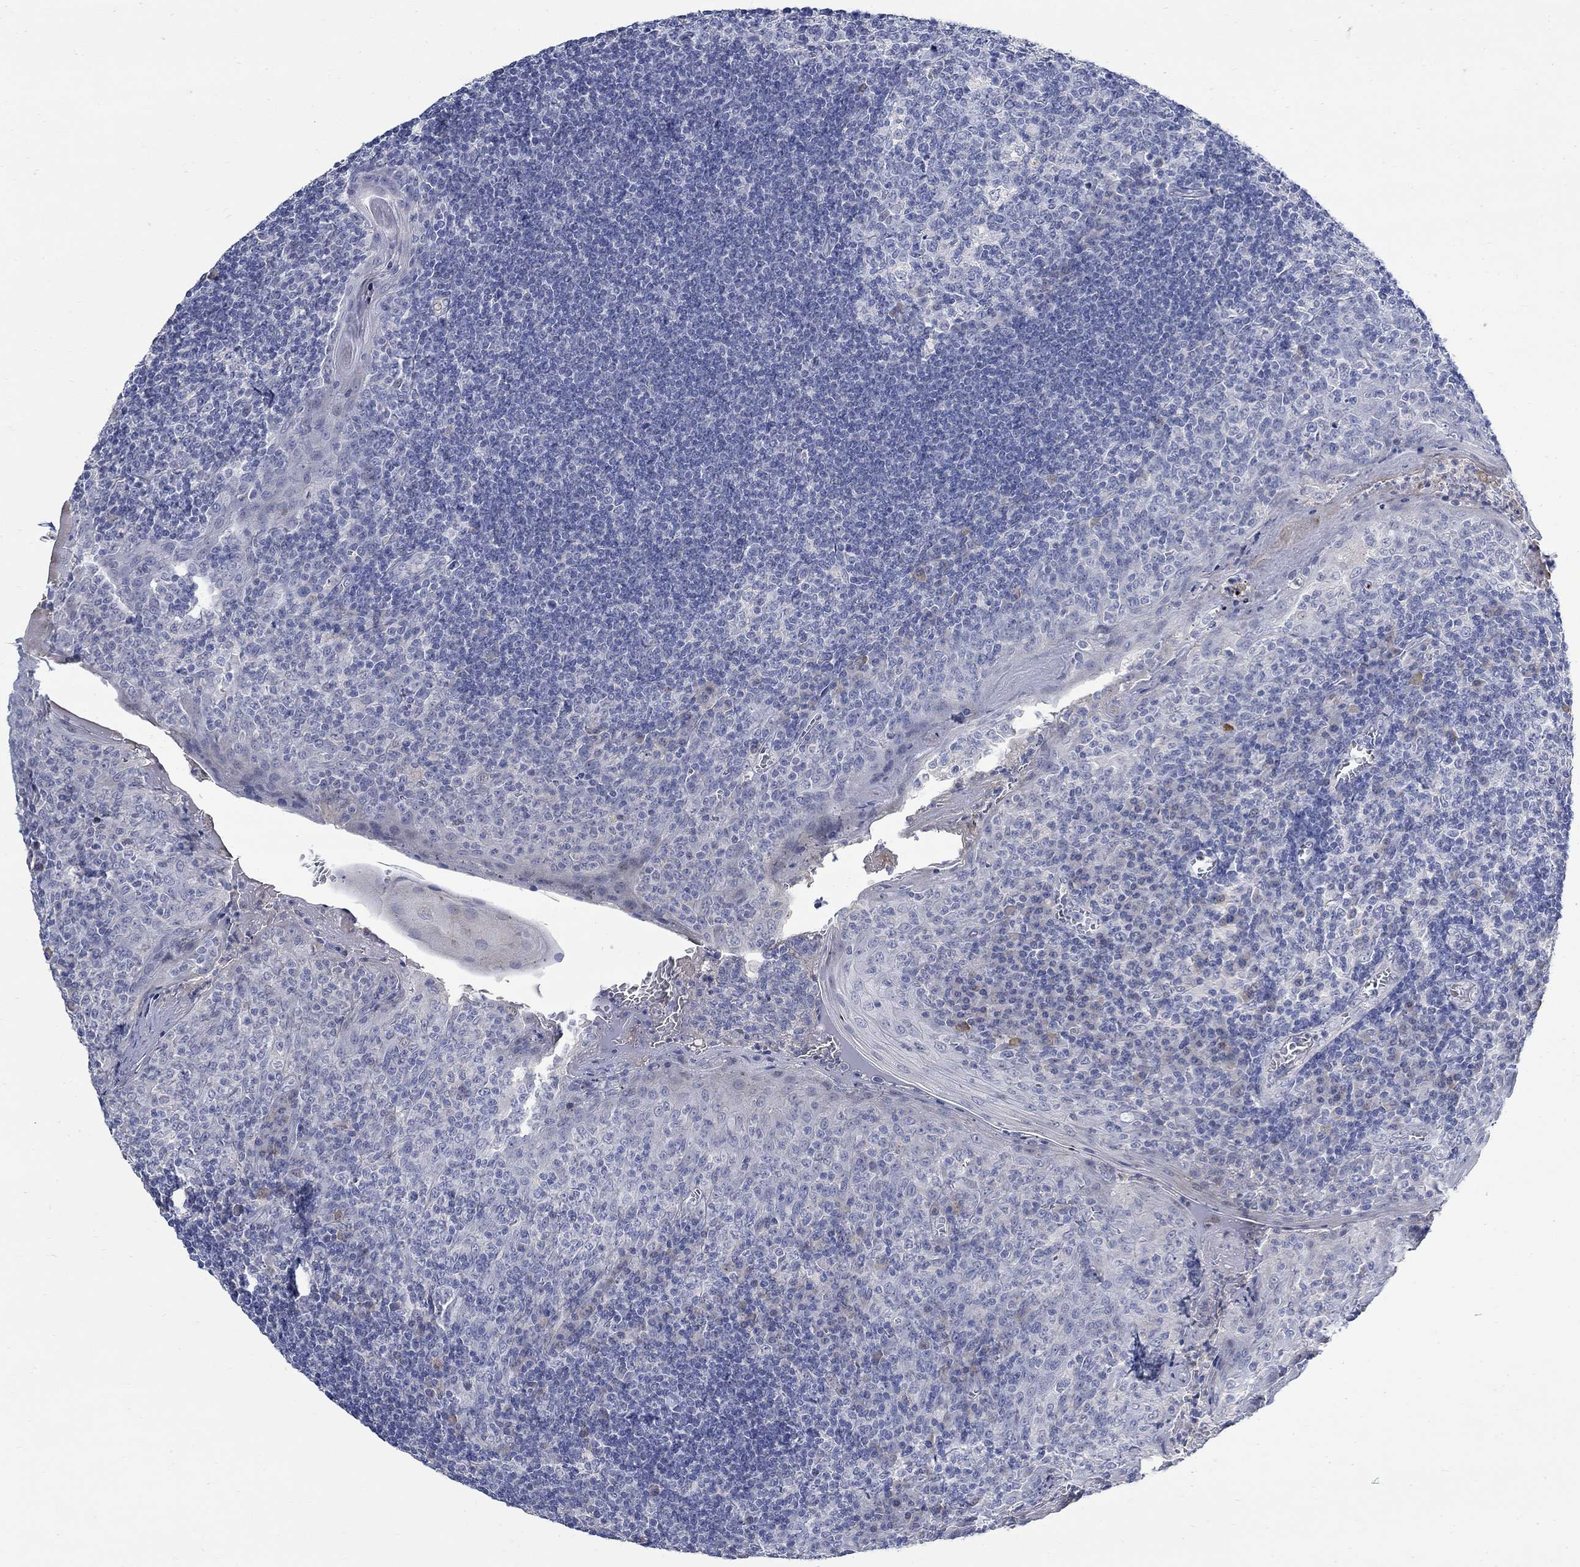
{"staining": {"intensity": "negative", "quantity": "none", "location": "none"}, "tissue": "tonsil", "cell_type": "Germinal center cells", "image_type": "normal", "snomed": [{"axis": "morphology", "description": "Normal tissue, NOS"}, {"axis": "topography", "description": "Tonsil"}], "caption": "The IHC image has no significant expression in germinal center cells of tonsil.", "gene": "DLK1", "patient": {"sex": "female", "age": 13}}